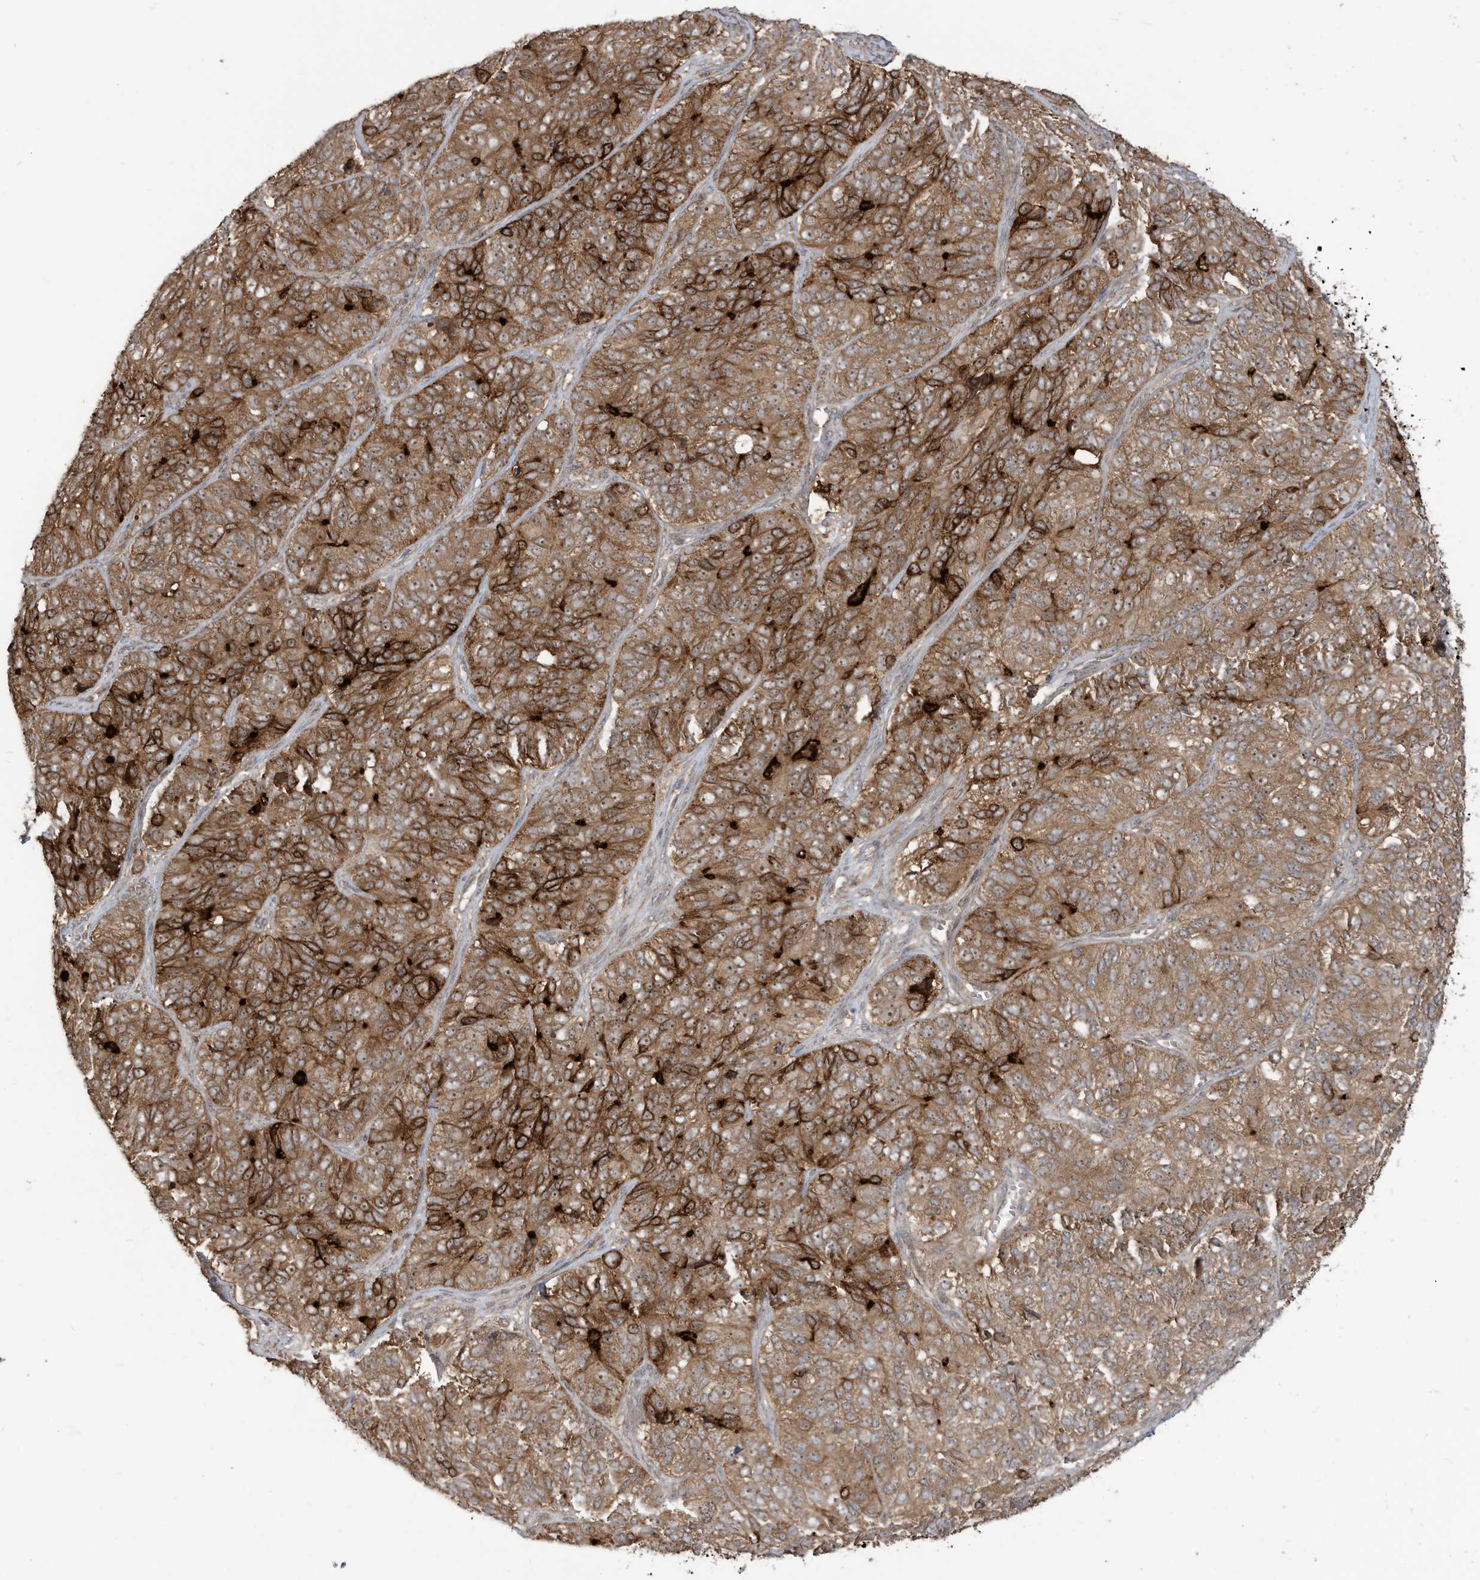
{"staining": {"intensity": "moderate", "quantity": ">75%", "location": "cytoplasmic/membranous,nuclear"}, "tissue": "ovarian cancer", "cell_type": "Tumor cells", "image_type": "cancer", "snomed": [{"axis": "morphology", "description": "Carcinoma, endometroid"}, {"axis": "topography", "description": "Ovary"}], "caption": "A histopathology image of human ovarian endometroid carcinoma stained for a protein exhibits moderate cytoplasmic/membranous and nuclear brown staining in tumor cells. Using DAB (3,3'-diaminobenzidine) (brown) and hematoxylin (blue) stains, captured at high magnification using brightfield microscopy.", "gene": "CARF", "patient": {"sex": "female", "age": 51}}